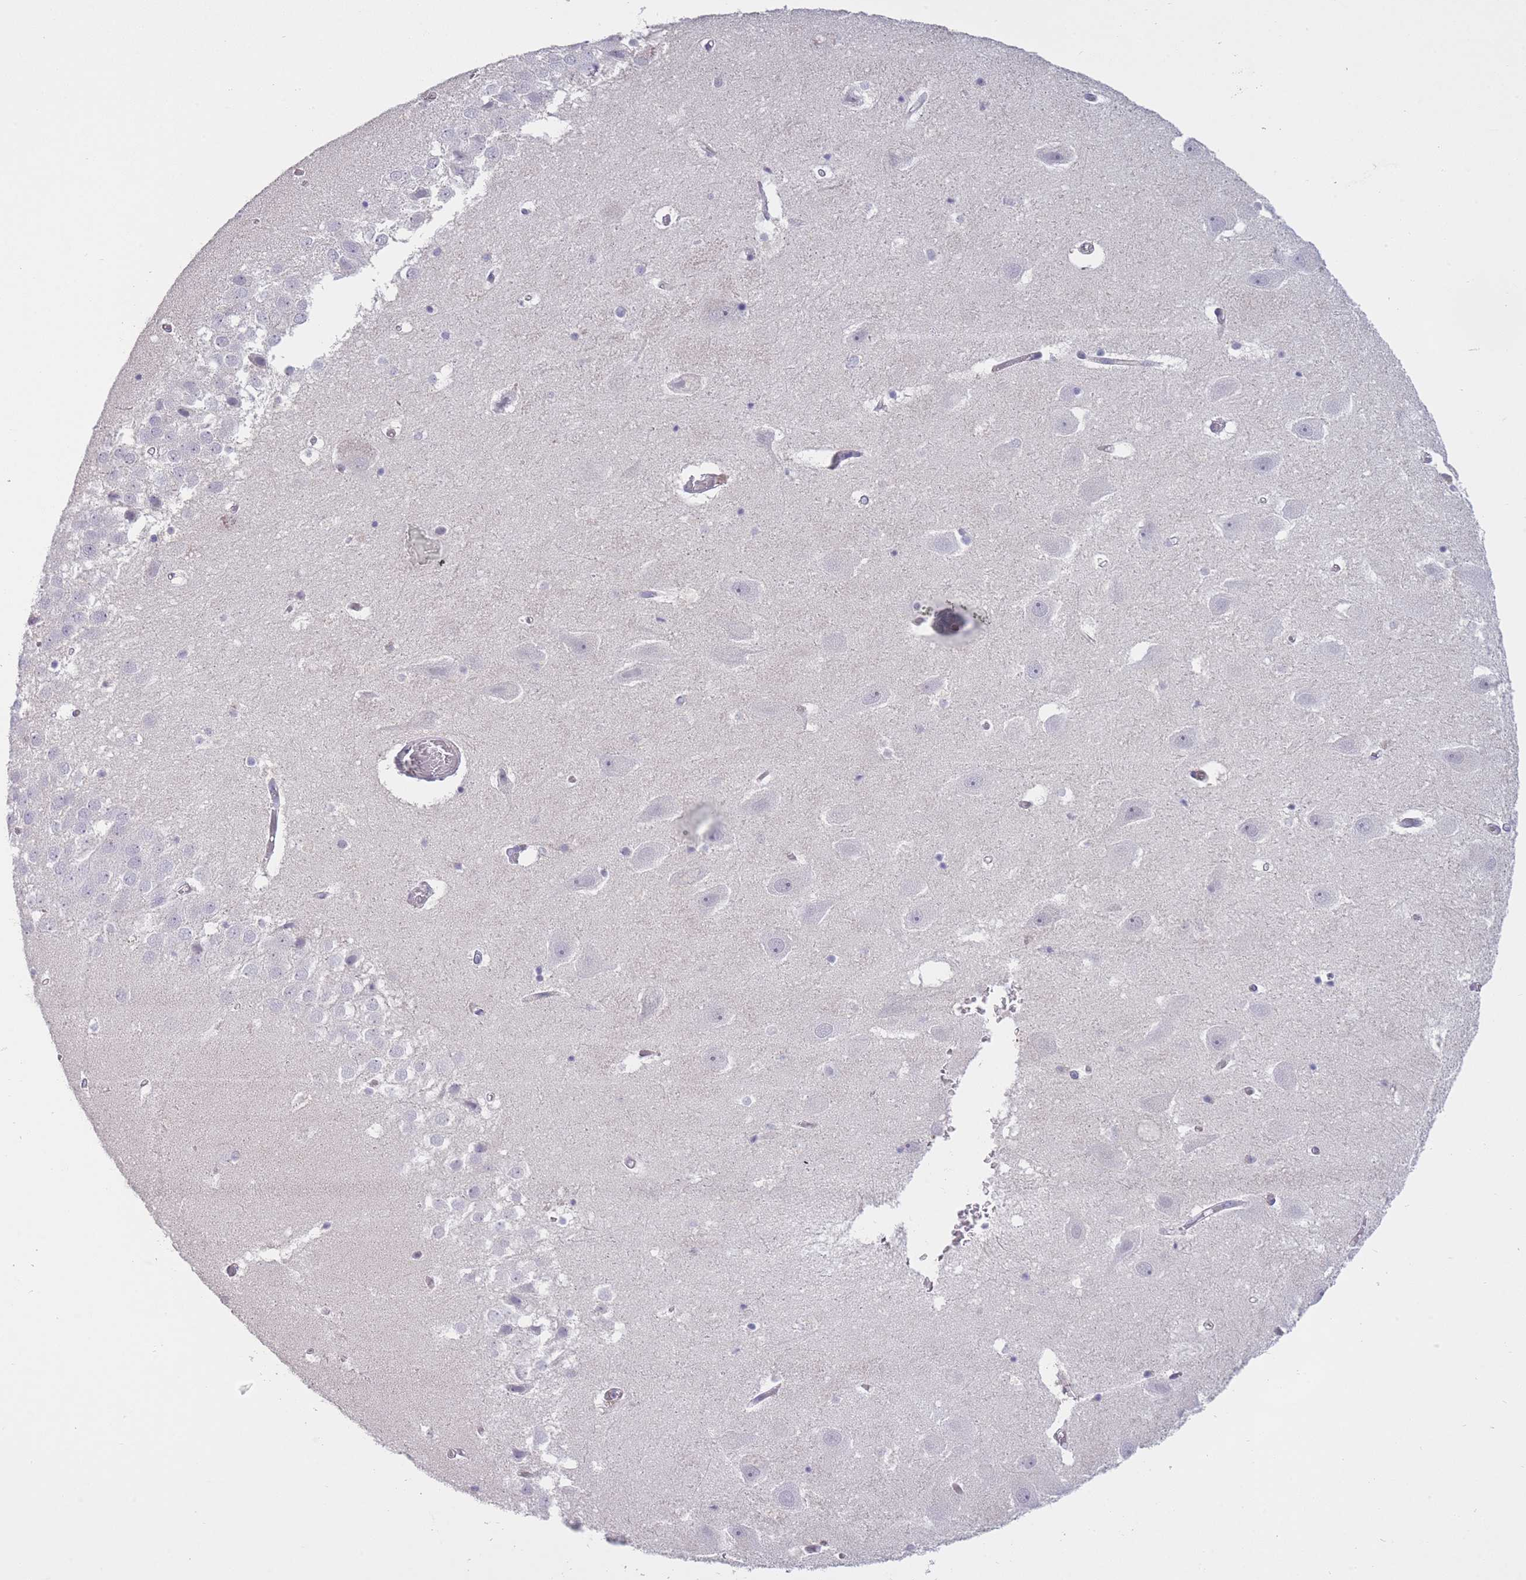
{"staining": {"intensity": "negative", "quantity": "none", "location": "none"}, "tissue": "hippocampus", "cell_type": "Glial cells", "image_type": "normal", "snomed": [{"axis": "morphology", "description": "Normal tissue, NOS"}, {"axis": "topography", "description": "Hippocampus"}], "caption": "The immunohistochemistry photomicrograph has no significant positivity in glial cells of hippocampus. (Stains: DAB immunohistochemistry with hematoxylin counter stain, Microscopy: brightfield microscopy at high magnification).", "gene": "ZBTB24", "patient": {"sex": "female", "age": 52}}